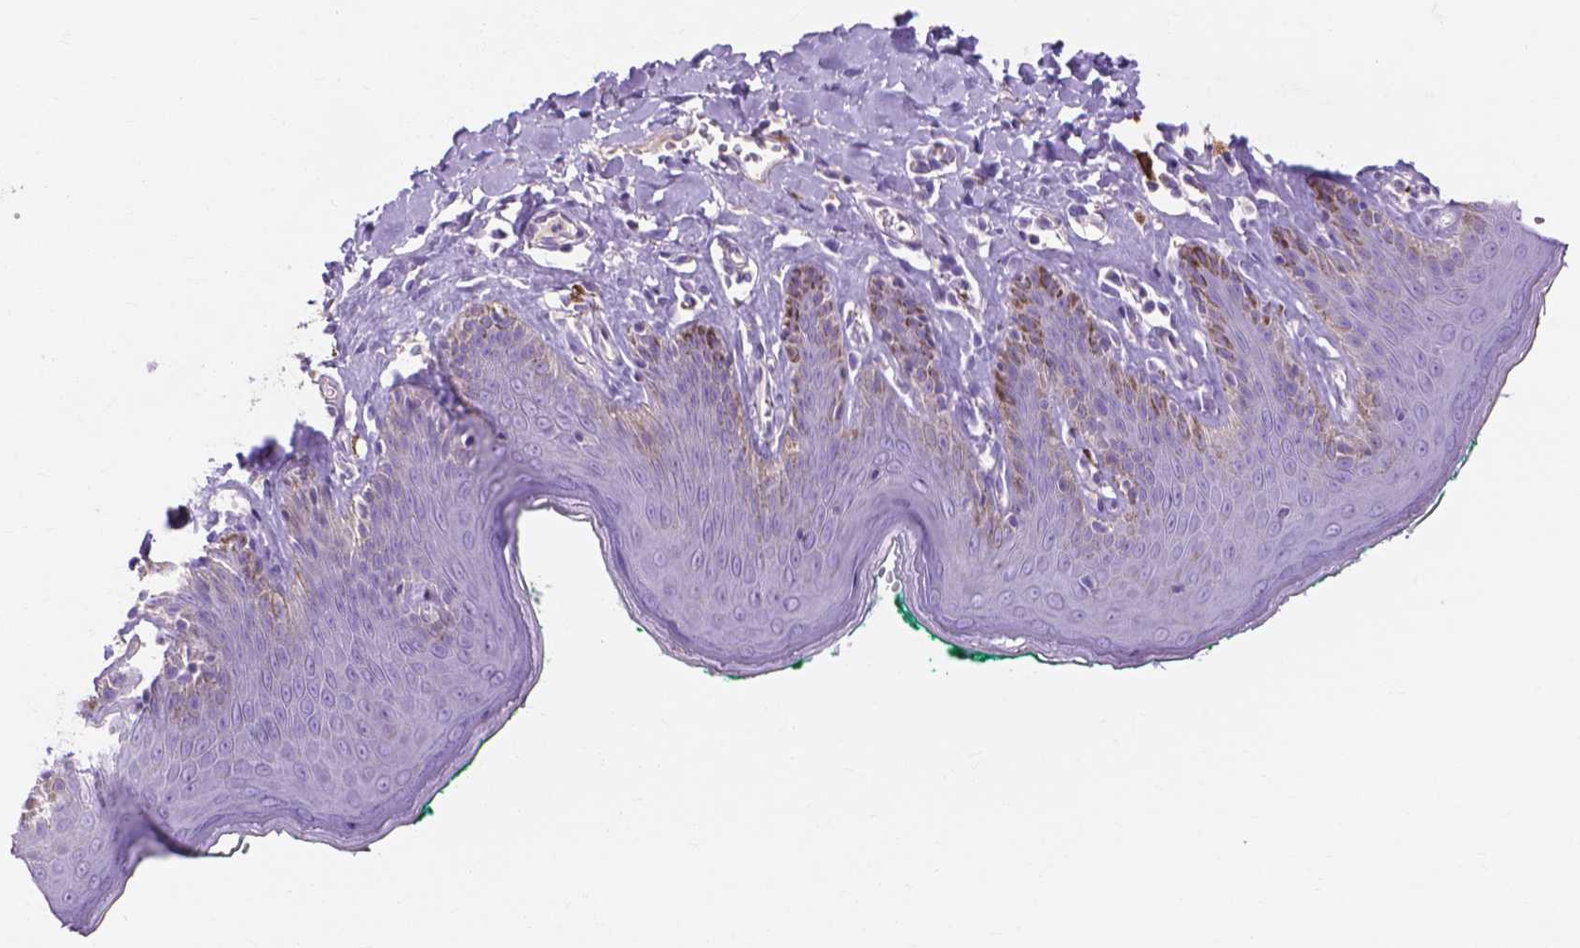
{"staining": {"intensity": "negative", "quantity": "none", "location": "none"}, "tissue": "skin", "cell_type": "Epidermal cells", "image_type": "normal", "snomed": [{"axis": "morphology", "description": "Normal tissue, NOS"}, {"axis": "topography", "description": "Vulva"}, {"axis": "topography", "description": "Peripheral nerve tissue"}], "caption": "High magnification brightfield microscopy of unremarkable skin stained with DAB (brown) and counterstained with hematoxylin (blue): epidermal cells show no significant expression.", "gene": "MBLAC1", "patient": {"sex": "female", "age": 66}}